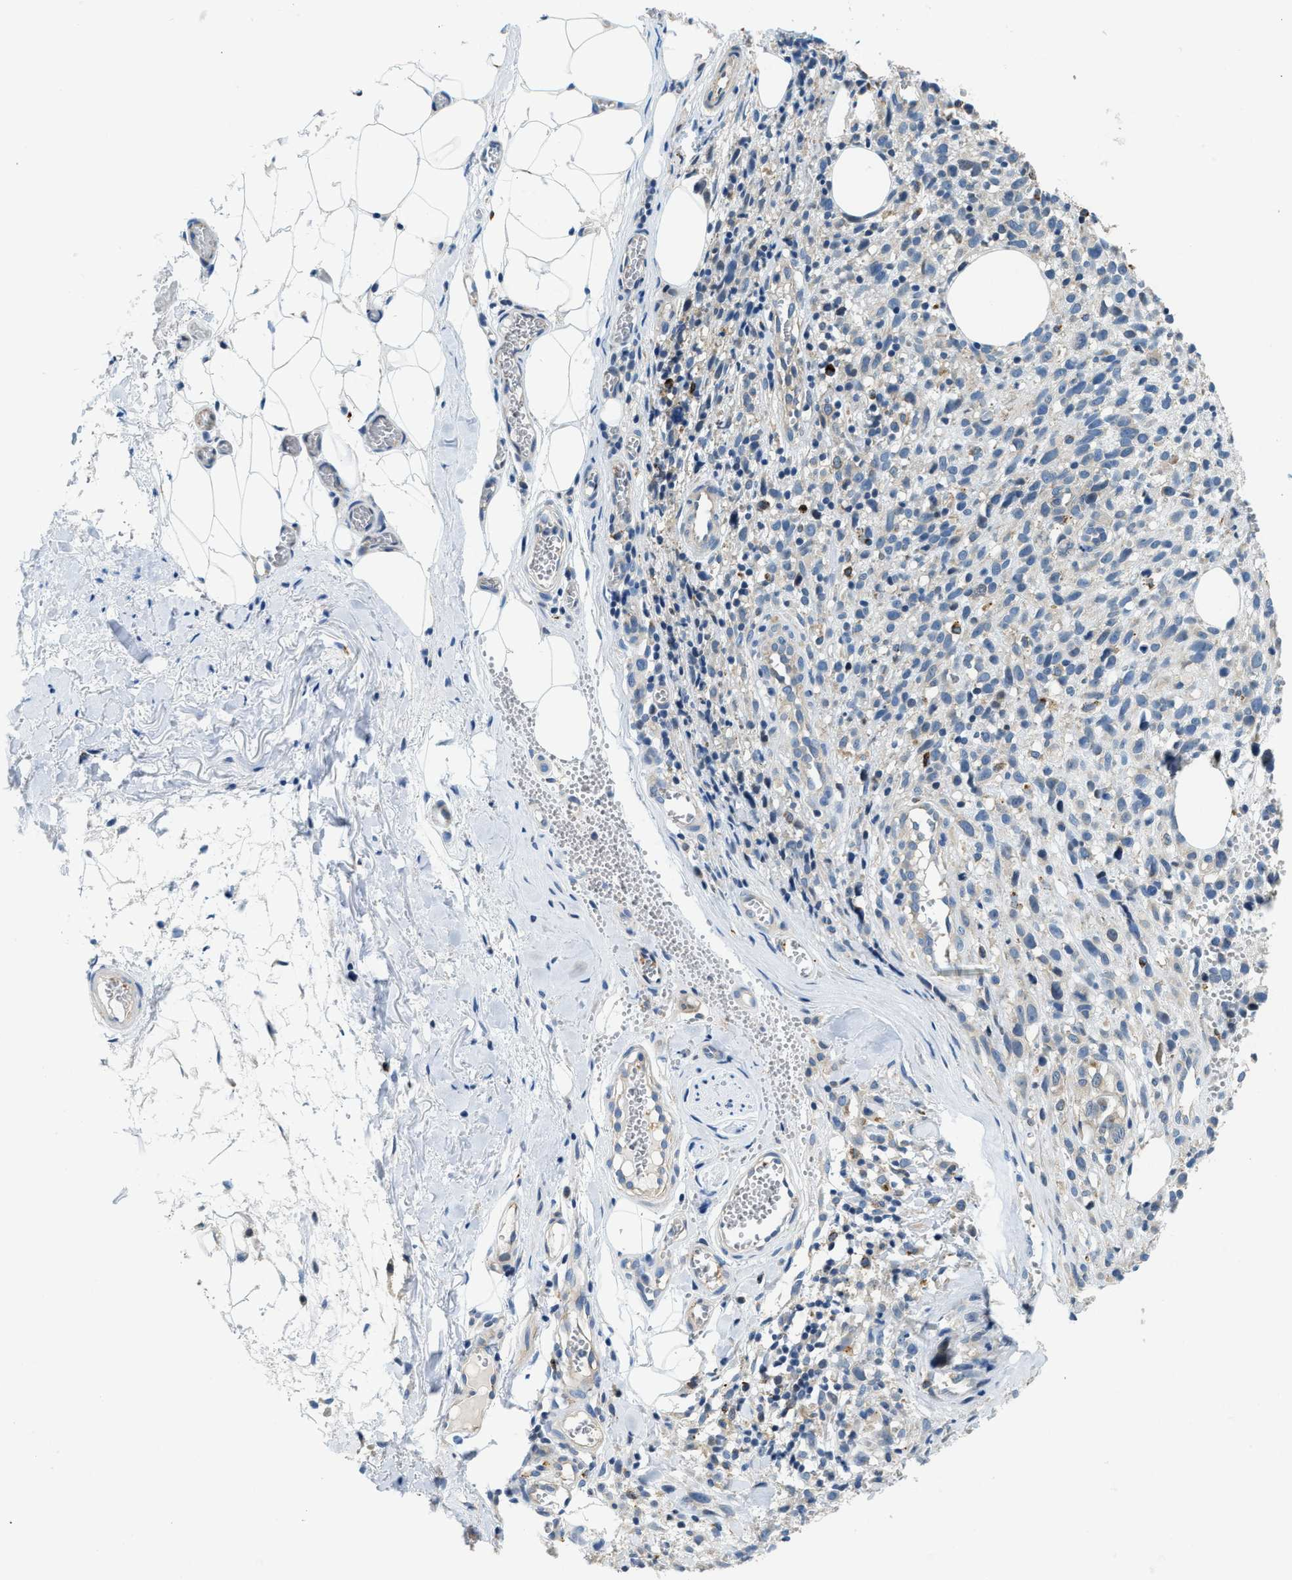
{"staining": {"intensity": "negative", "quantity": "none", "location": "none"}, "tissue": "melanoma", "cell_type": "Tumor cells", "image_type": "cancer", "snomed": [{"axis": "morphology", "description": "Malignant melanoma, NOS"}, {"axis": "topography", "description": "Skin"}], "caption": "IHC of human malignant melanoma demonstrates no positivity in tumor cells.", "gene": "KLHDC10", "patient": {"sex": "female", "age": 55}}